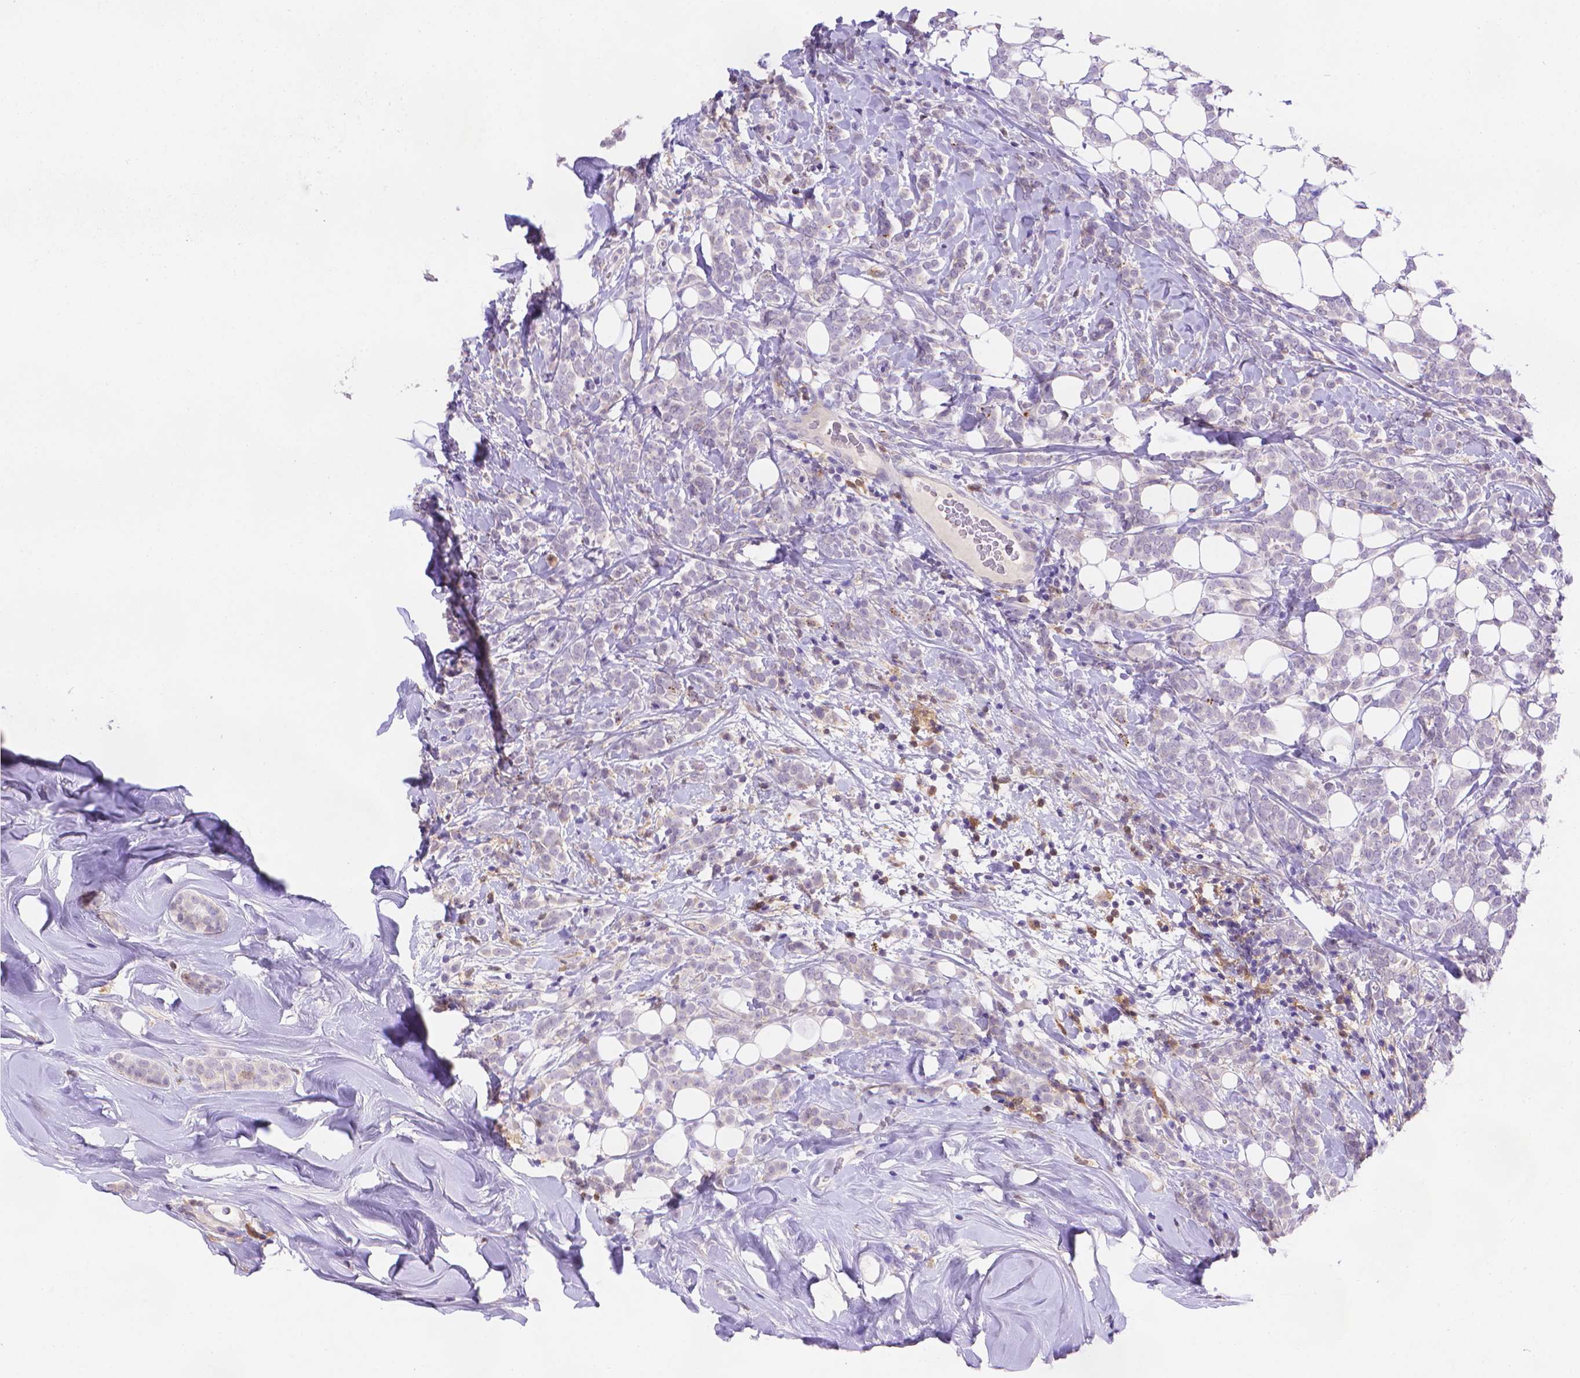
{"staining": {"intensity": "negative", "quantity": "none", "location": "none"}, "tissue": "breast cancer", "cell_type": "Tumor cells", "image_type": "cancer", "snomed": [{"axis": "morphology", "description": "Lobular carcinoma"}, {"axis": "topography", "description": "Breast"}], "caption": "Tumor cells show no significant protein expression in breast lobular carcinoma. Brightfield microscopy of immunohistochemistry stained with DAB (3,3'-diaminobenzidine) (brown) and hematoxylin (blue), captured at high magnification.", "gene": "FGD2", "patient": {"sex": "female", "age": 49}}